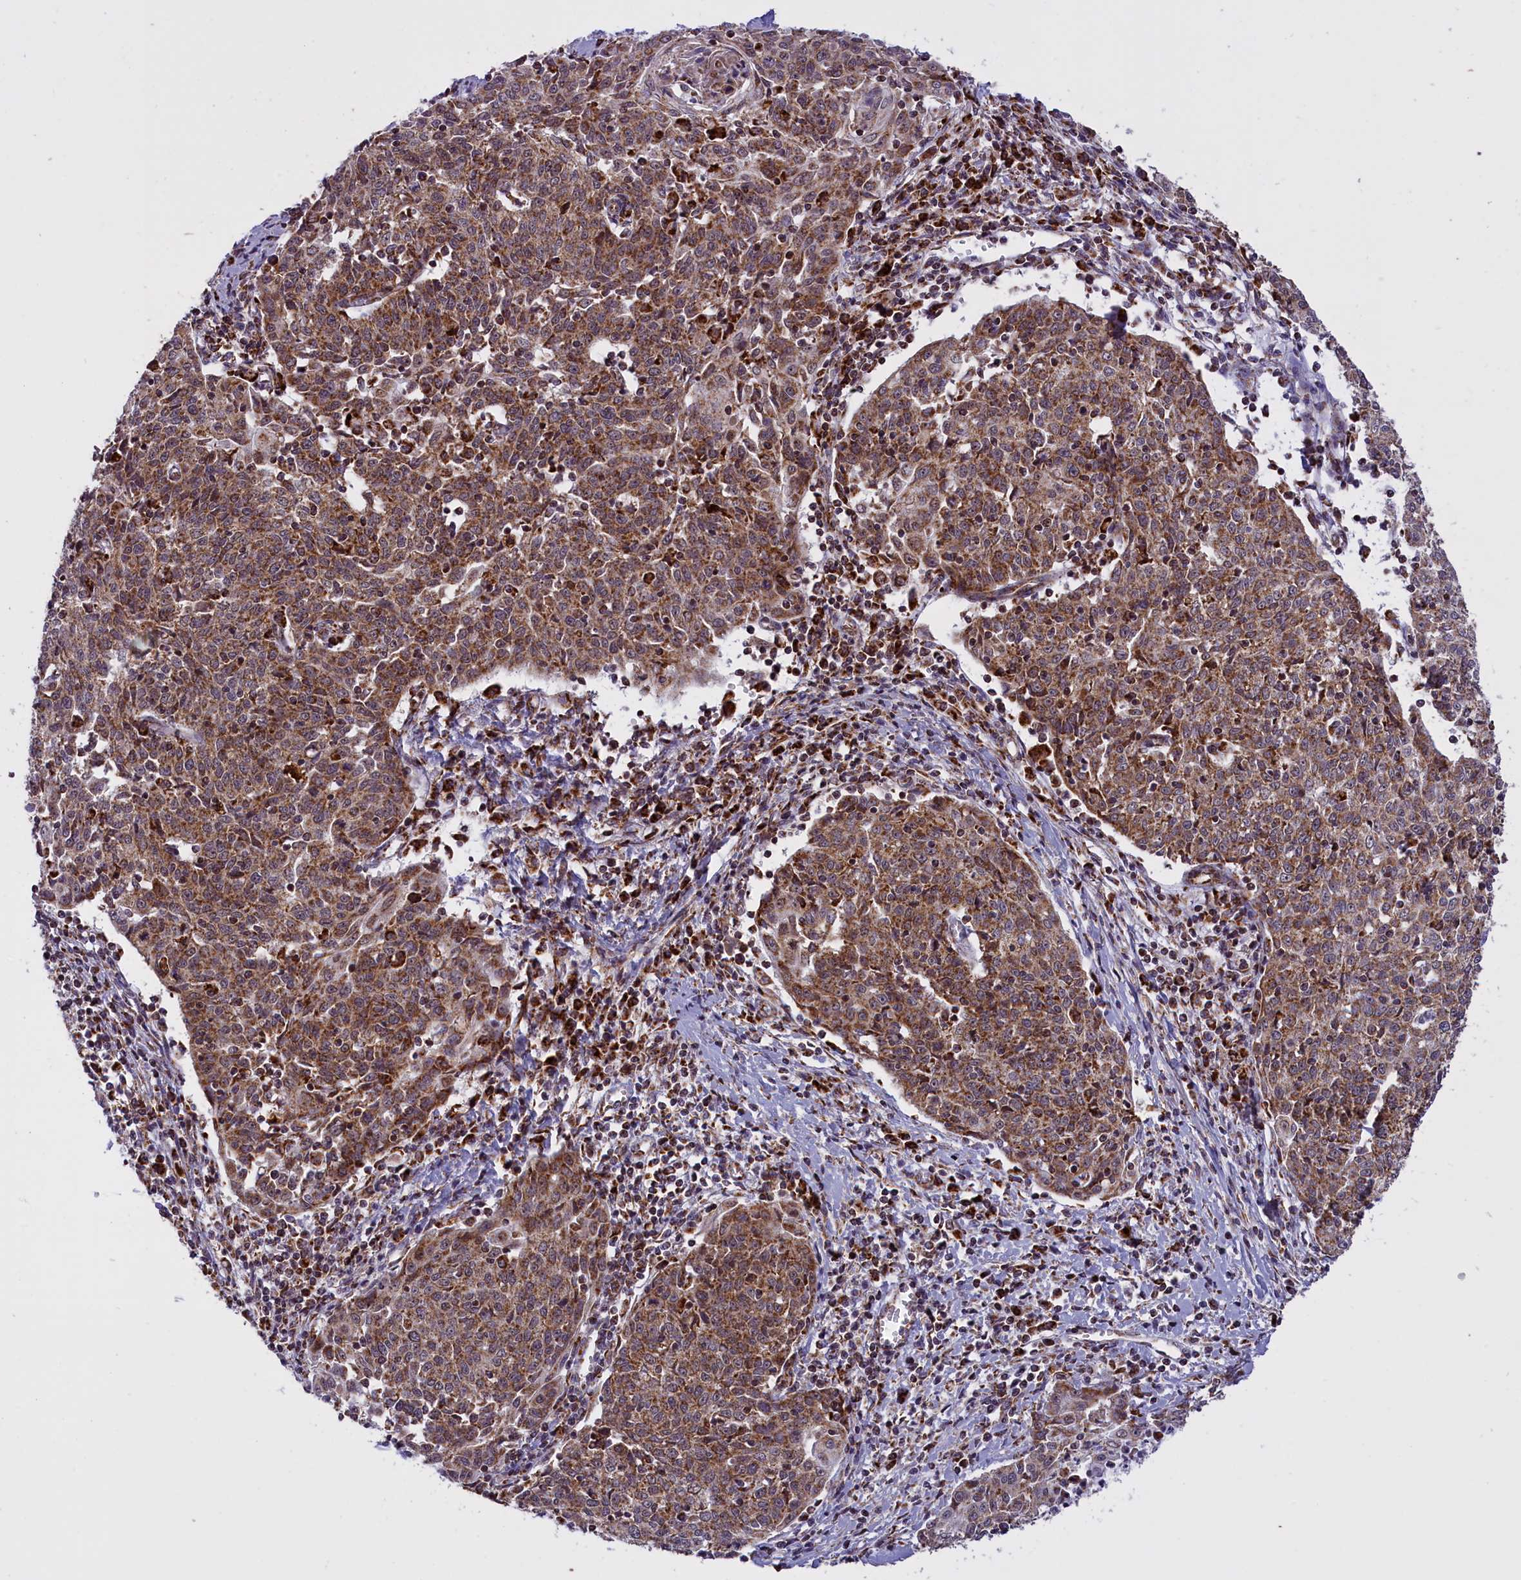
{"staining": {"intensity": "strong", "quantity": "25%-75%", "location": "cytoplasmic/membranous"}, "tissue": "cervical cancer", "cell_type": "Tumor cells", "image_type": "cancer", "snomed": [{"axis": "morphology", "description": "Squamous cell carcinoma, NOS"}, {"axis": "topography", "description": "Cervix"}], "caption": "A high amount of strong cytoplasmic/membranous expression is seen in about 25%-75% of tumor cells in cervical cancer (squamous cell carcinoma) tissue. (Stains: DAB in brown, nuclei in blue, Microscopy: brightfield microscopy at high magnification).", "gene": "NDUFS5", "patient": {"sex": "female", "age": 48}}